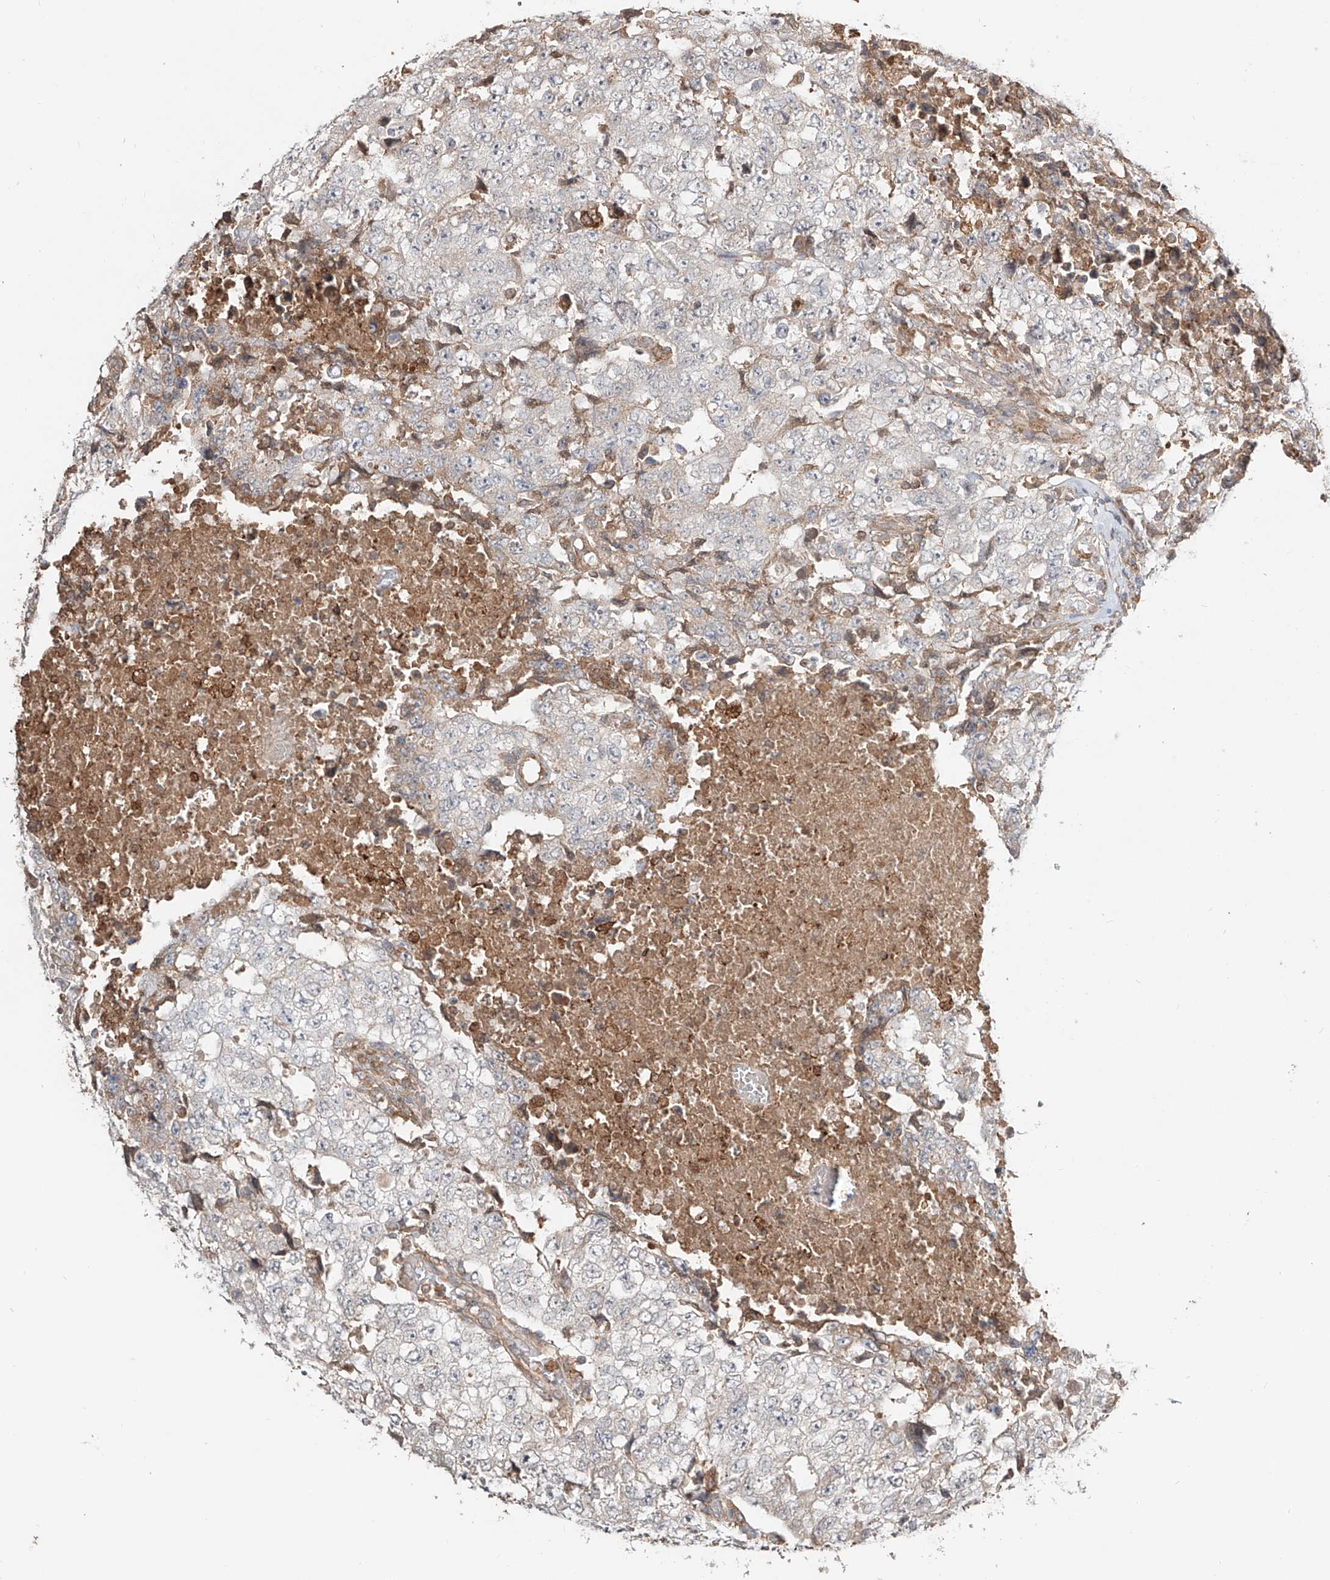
{"staining": {"intensity": "weak", "quantity": "<25%", "location": "cytoplasmic/membranous"}, "tissue": "testis cancer", "cell_type": "Tumor cells", "image_type": "cancer", "snomed": [{"axis": "morphology", "description": "Necrosis, NOS"}, {"axis": "morphology", "description": "Carcinoma, Embryonal, NOS"}, {"axis": "topography", "description": "Testis"}], "caption": "Image shows no protein expression in tumor cells of embryonal carcinoma (testis) tissue.", "gene": "ERO1A", "patient": {"sex": "male", "age": 19}}